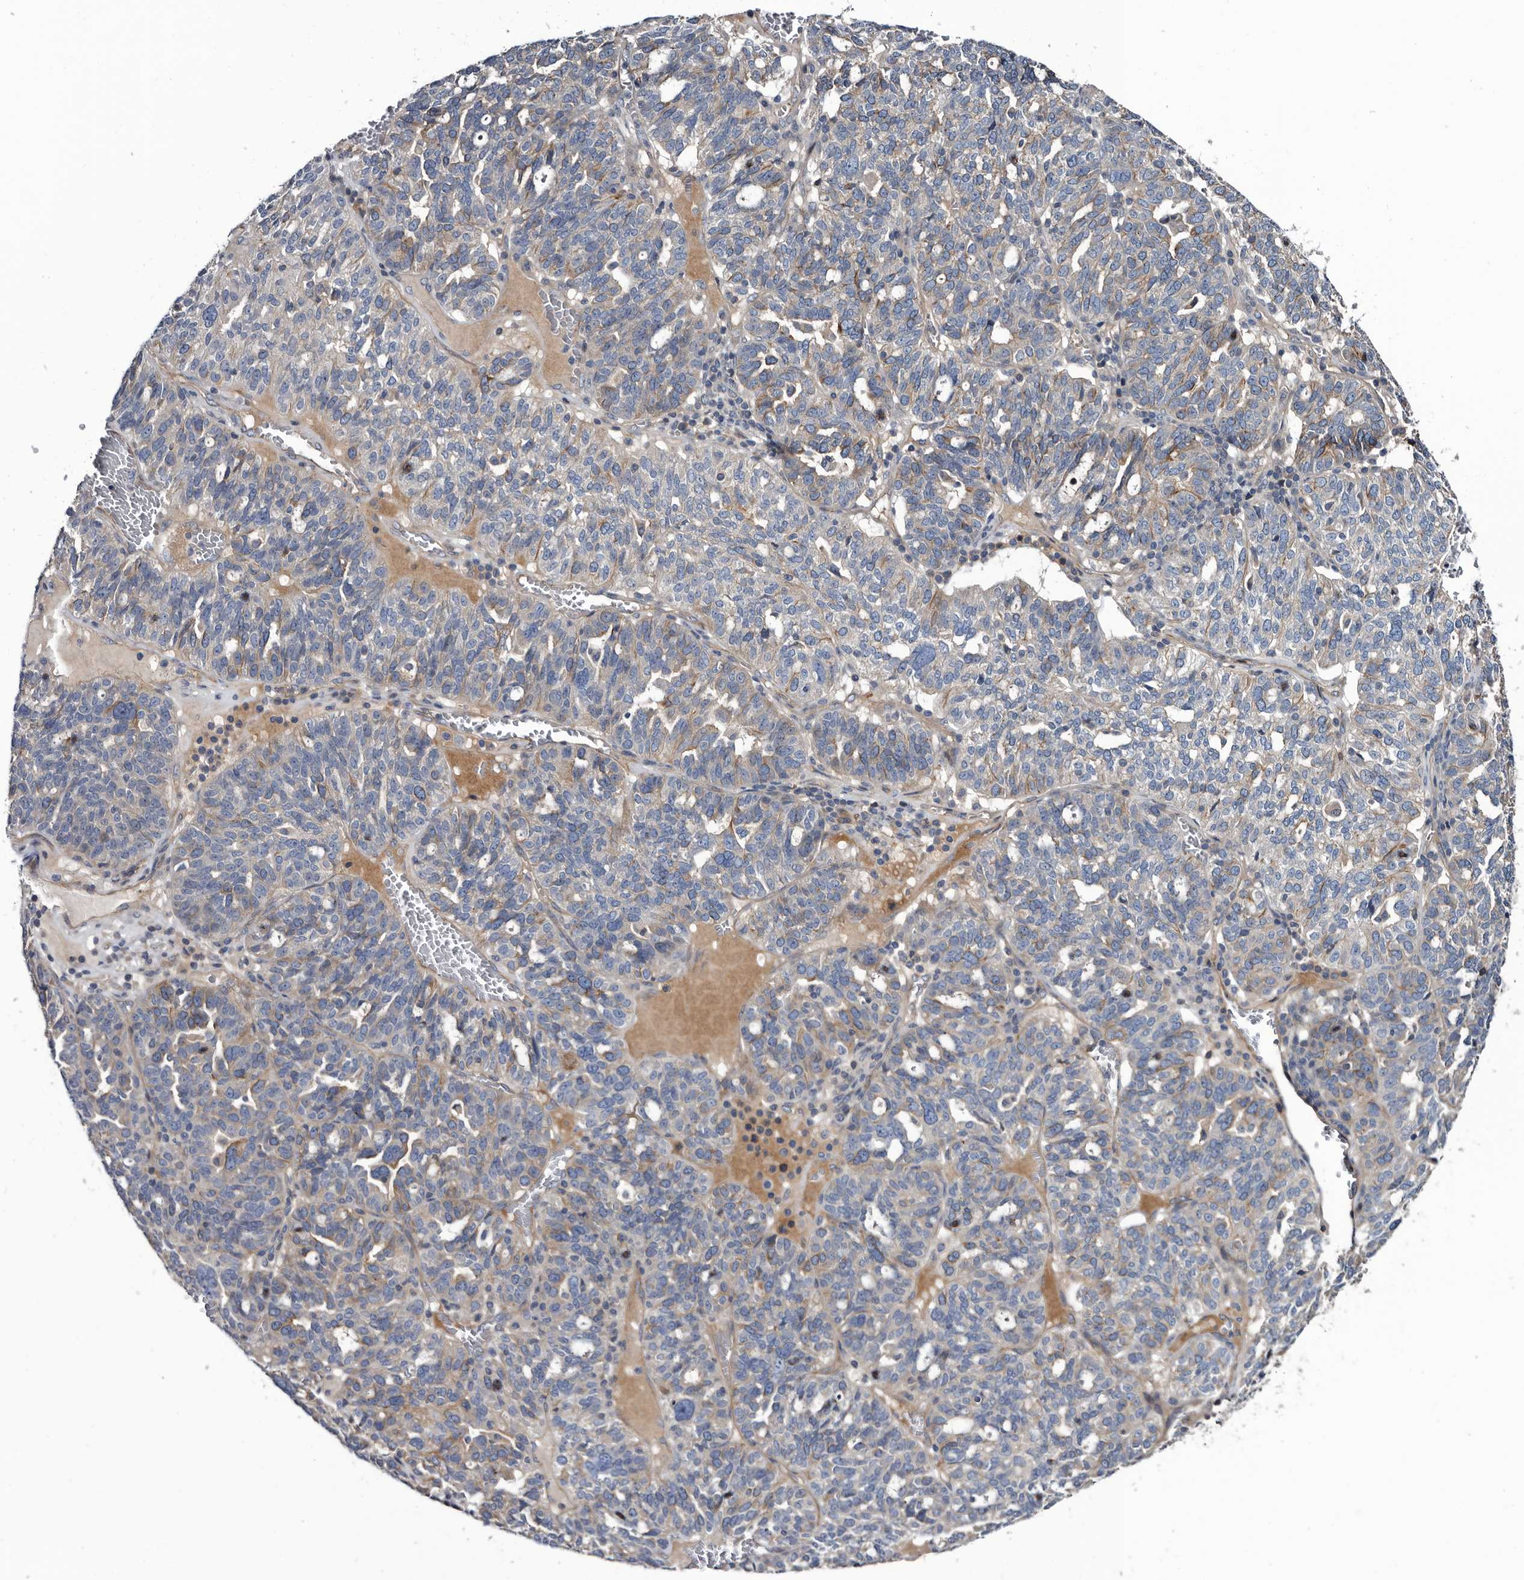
{"staining": {"intensity": "weak", "quantity": "<25%", "location": "cytoplasmic/membranous"}, "tissue": "ovarian cancer", "cell_type": "Tumor cells", "image_type": "cancer", "snomed": [{"axis": "morphology", "description": "Cystadenocarcinoma, serous, NOS"}, {"axis": "topography", "description": "Ovary"}], "caption": "The photomicrograph exhibits no staining of tumor cells in serous cystadenocarcinoma (ovarian). (Stains: DAB (3,3'-diaminobenzidine) IHC with hematoxylin counter stain, Microscopy: brightfield microscopy at high magnification).", "gene": "TSPAN17", "patient": {"sex": "female", "age": 59}}